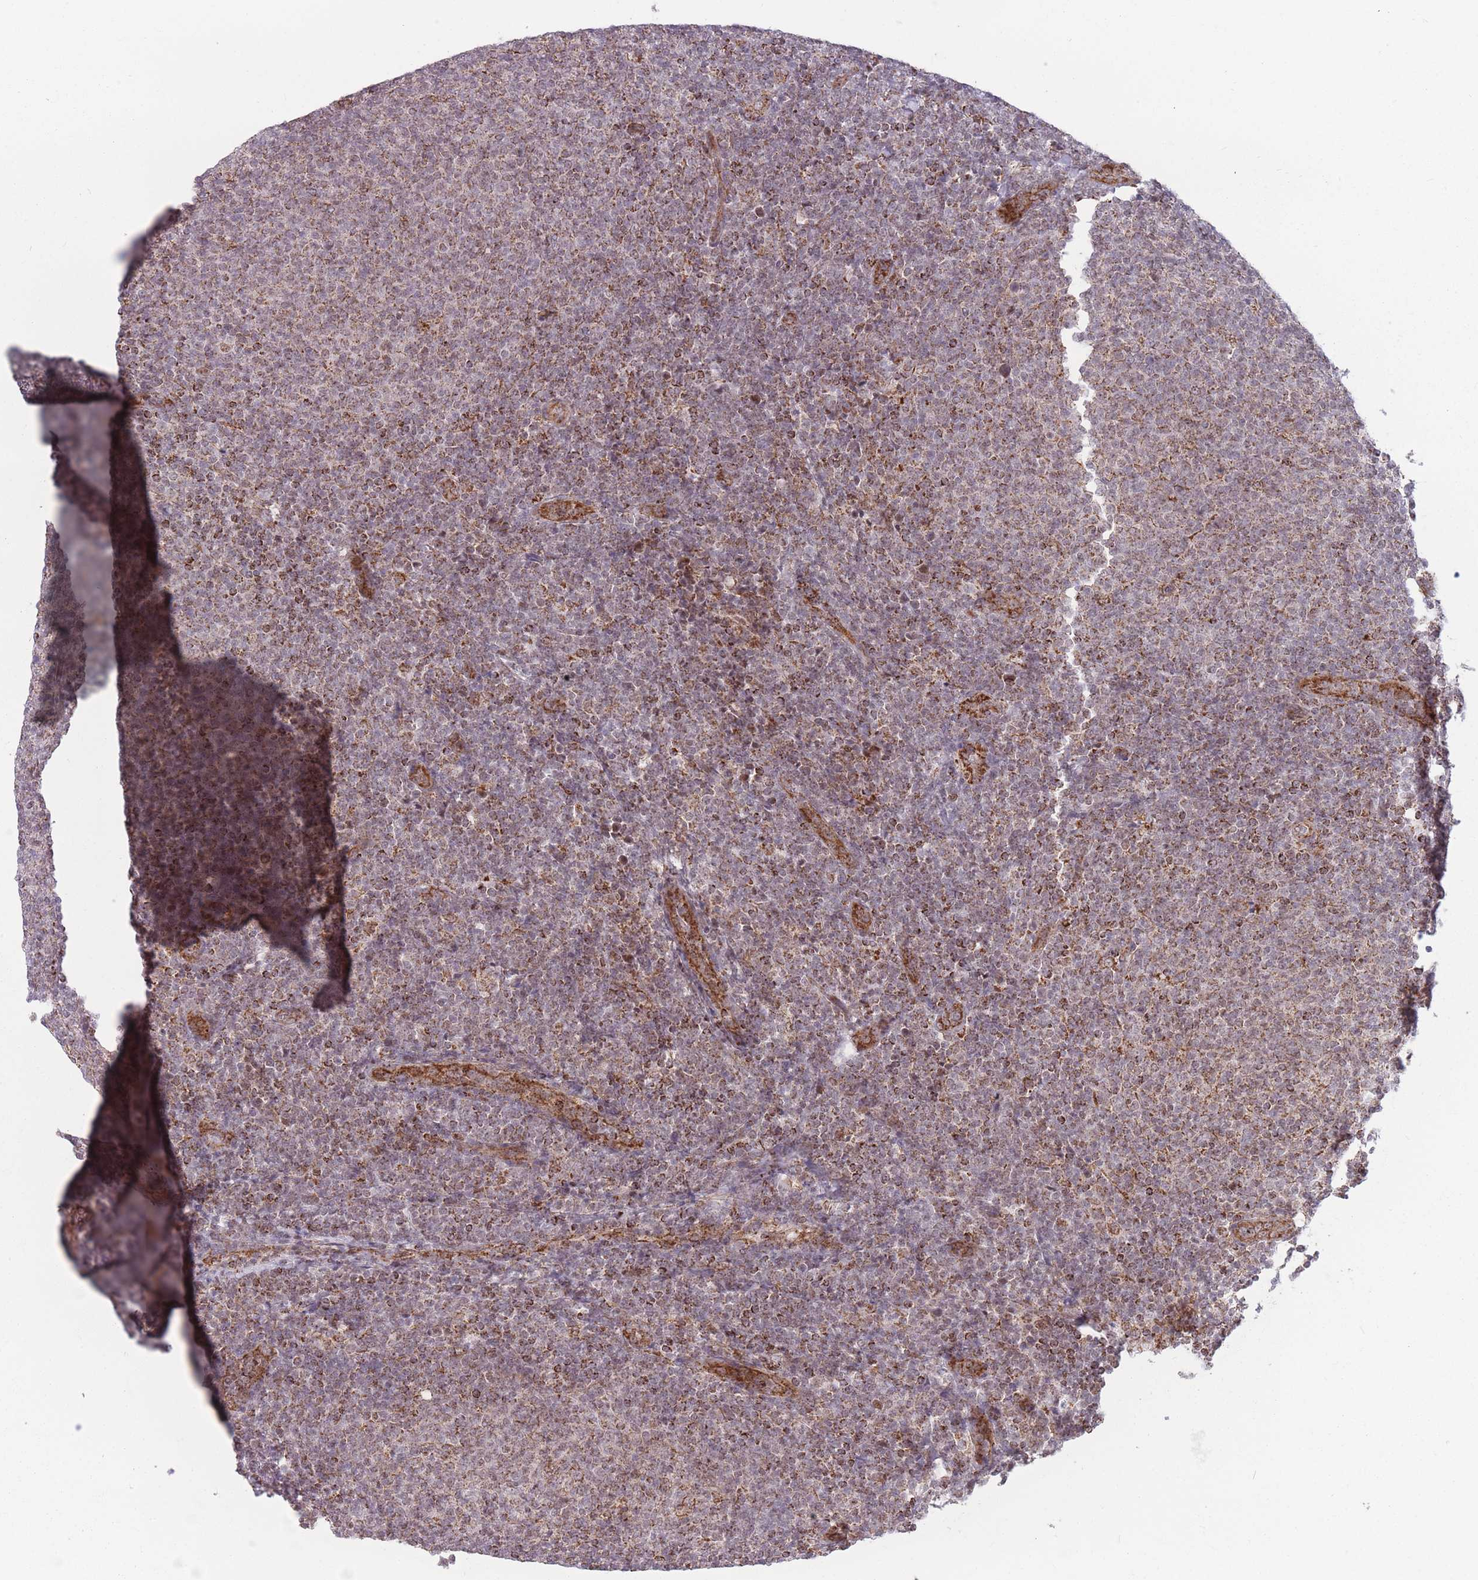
{"staining": {"intensity": "moderate", "quantity": "25%-75%", "location": "cytoplasmic/membranous"}, "tissue": "lymphoma", "cell_type": "Tumor cells", "image_type": "cancer", "snomed": [{"axis": "morphology", "description": "Malignant lymphoma, non-Hodgkin's type, Low grade"}, {"axis": "topography", "description": "Lymph node"}], "caption": "Immunohistochemistry micrograph of neoplastic tissue: human malignant lymphoma, non-Hodgkin's type (low-grade) stained using IHC displays medium levels of moderate protein expression localized specifically in the cytoplasmic/membranous of tumor cells, appearing as a cytoplasmic/membranous brown color.", "gene": "DPYSL4", "patient": {"sex": "male", "age": 66}}